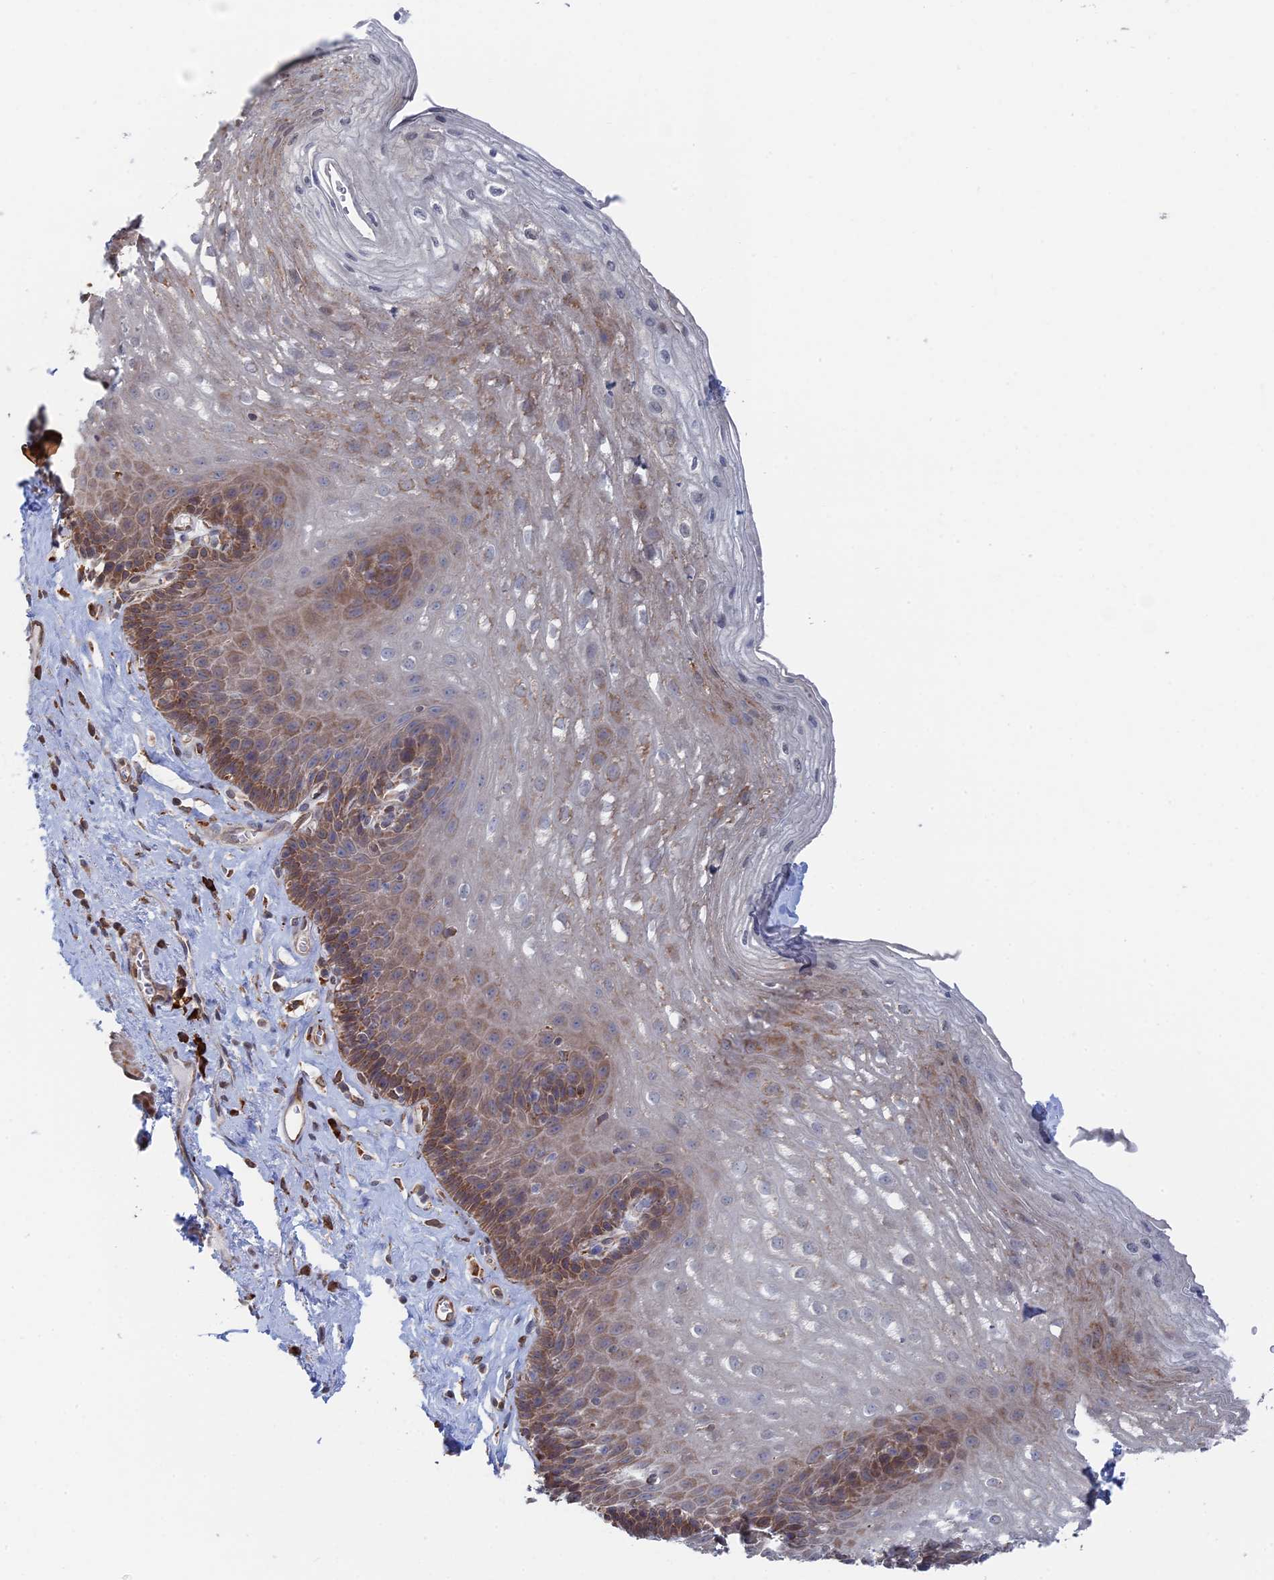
{"staining": {"intensity": "moderate", "quantity": "25%-75%", "location": "cytoplasmic/membranous"}, "tissue": "esophagus", "cell_type": "Squamous epithelial cells", "image_type": "normal", "snomed": [{"axis": "morphology", "description": "Normal tissue, NOS"}, {"axis": "topography", "description": "Esophagus"}], "caption": "A brown stain shows moderate cytoplasmic/membranous positivity of a protein in squamous epithelial cells of benign esophagus. The staining was performed using DAB (3,3'-diaminobenzidine) to visualize the protein expression in brown, while the nuclei were stained in blue with hematoxylin (Magnification: 20x).", "gene": "BPIFB6", "patient": {"sex": "female", "age": 66}}